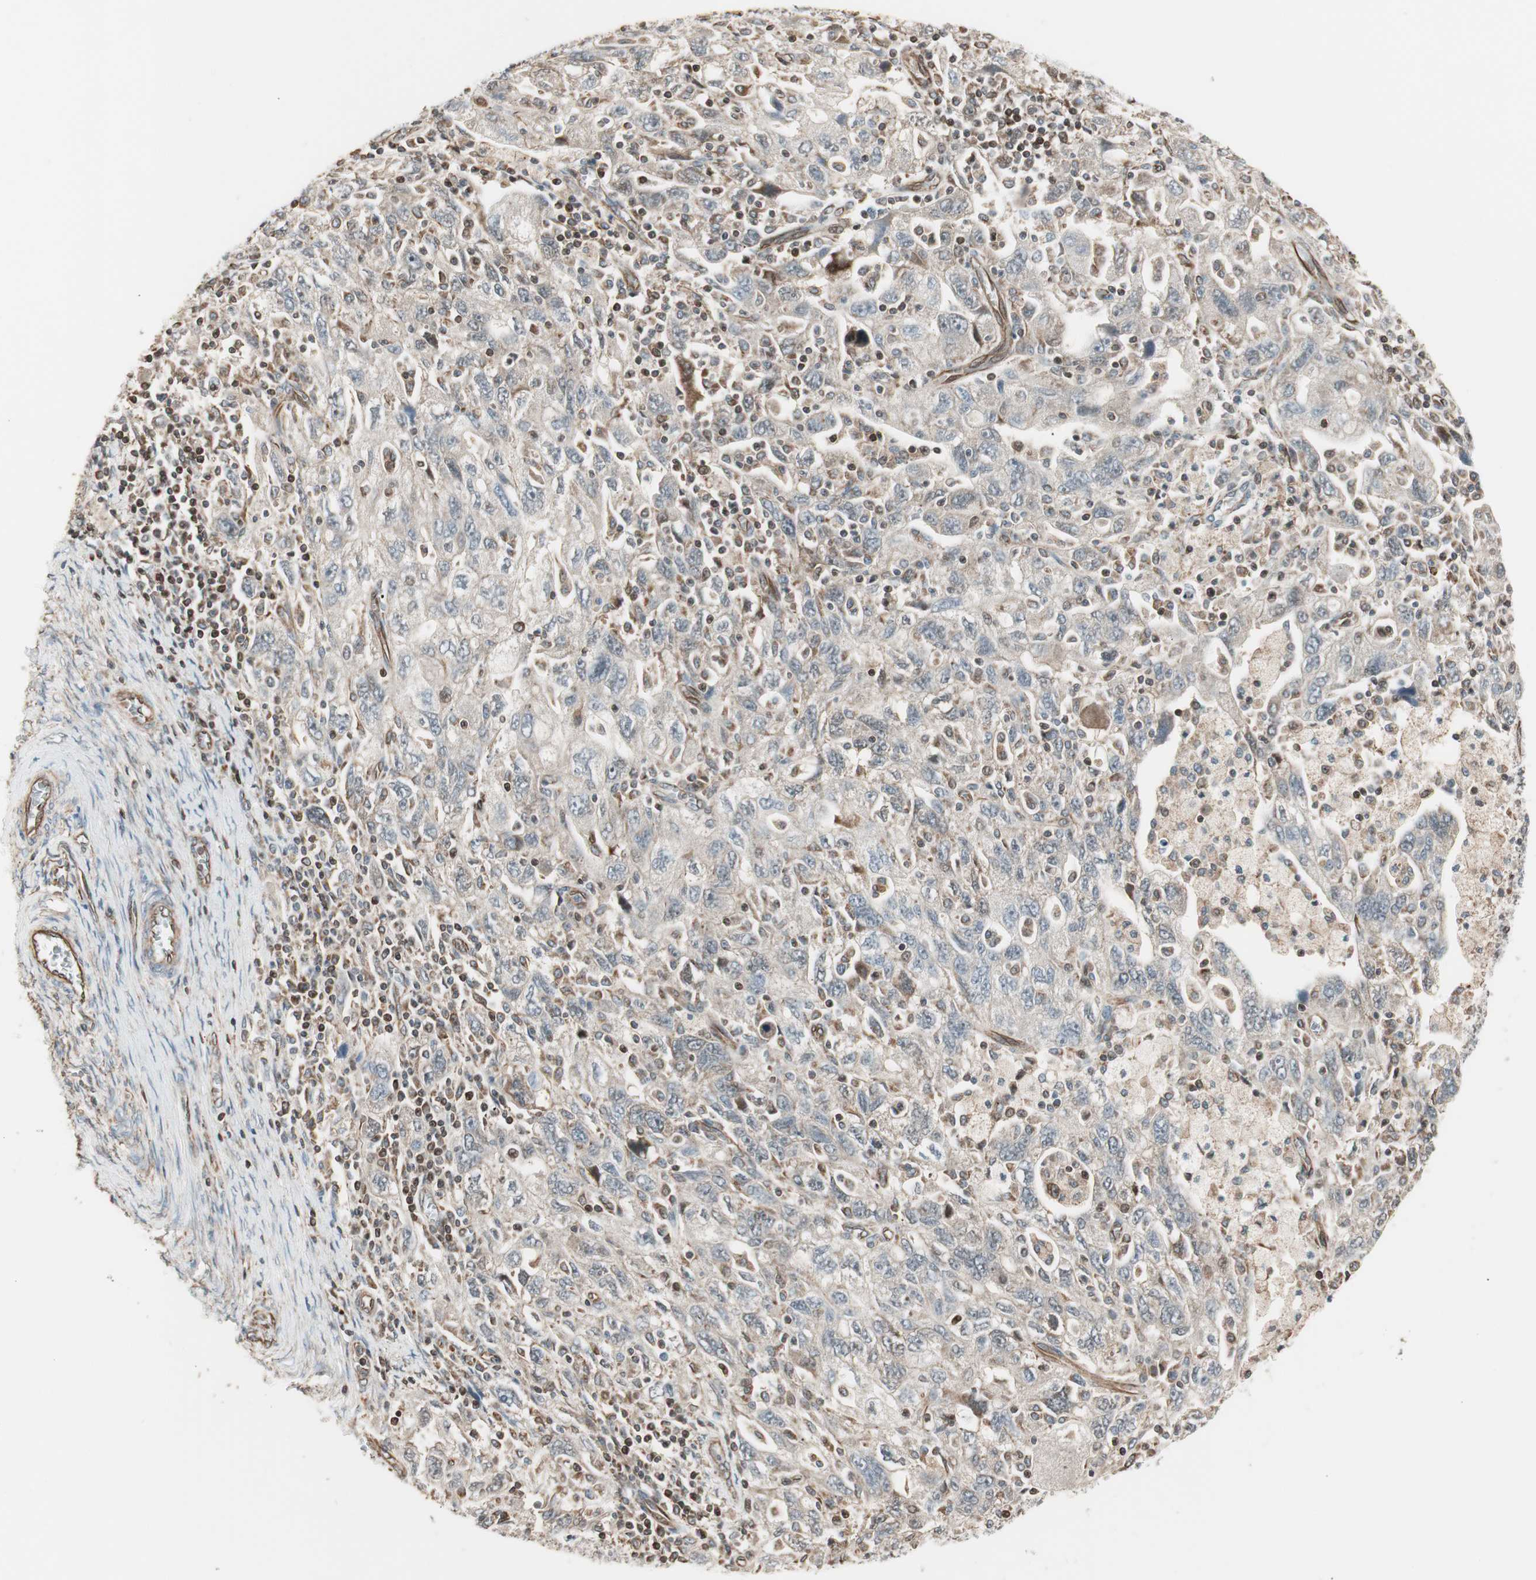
{"staining": {"intensity": "weak", "quantity": "<25%", "location": "cytoplasmic/membranous"}, "tissue": "ovarian cancer", "cell_type": "Tumor cells", "image_type": "cancer", "snomed": [{"axis": "morphology", "description": "Carcinoma, NOS"}, {"axis": "morphology", "description": "Cystadenocarcinoma, serous, NOS"}, {"axis": "topography", "description": "Ovary"}], "caption": "High power microscopy image of an immunohistochemistry (IHC) histopathology image of ovarian carcinoma, revealing no significant positivity in tumor cells.", "gene": "MAD2L2", "patient": {"sex": "female", "age": 69}}